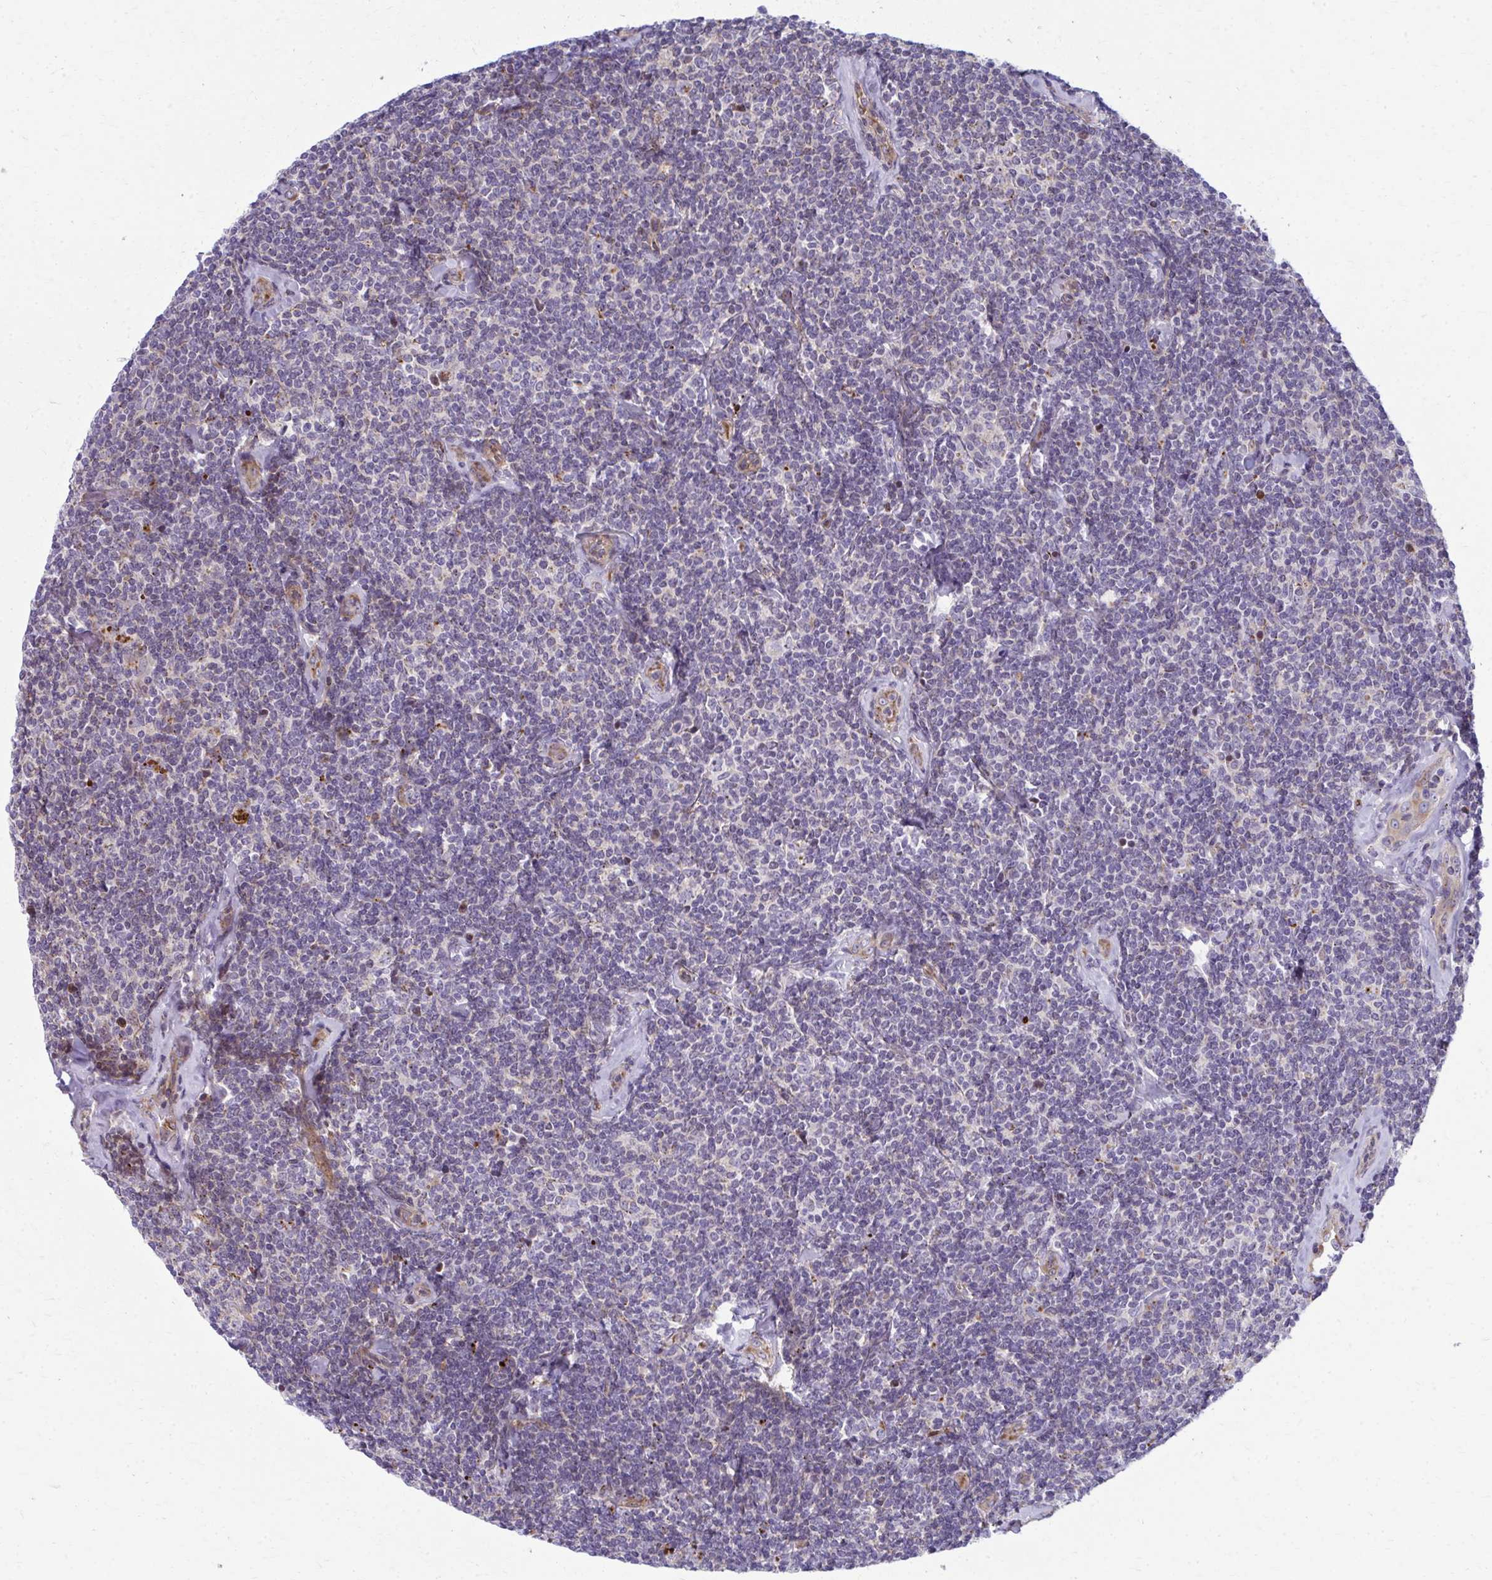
{"staining": {"intensity": "weak", "quantity": "<25%", "location": "cytoplasmic/membranous"}, "tissue": "lymphoma", "cell_type": "Tumor cells", "image_type": "cancer", "snomed": [{"axis": "morphology", "description": "Malignant lymphoma, non-Hodgkin's type, Low grade"}, {"axis": "topography", "description": "Lymph node"}], "caption": "Immunohistochemical staining of human low-grade malignant lymphoma, non-Hodgkin's type reveals no significant positivity in tumor cells.", "gene": "LRRC4B", "patient": {"sex": "female", "age": 56}}